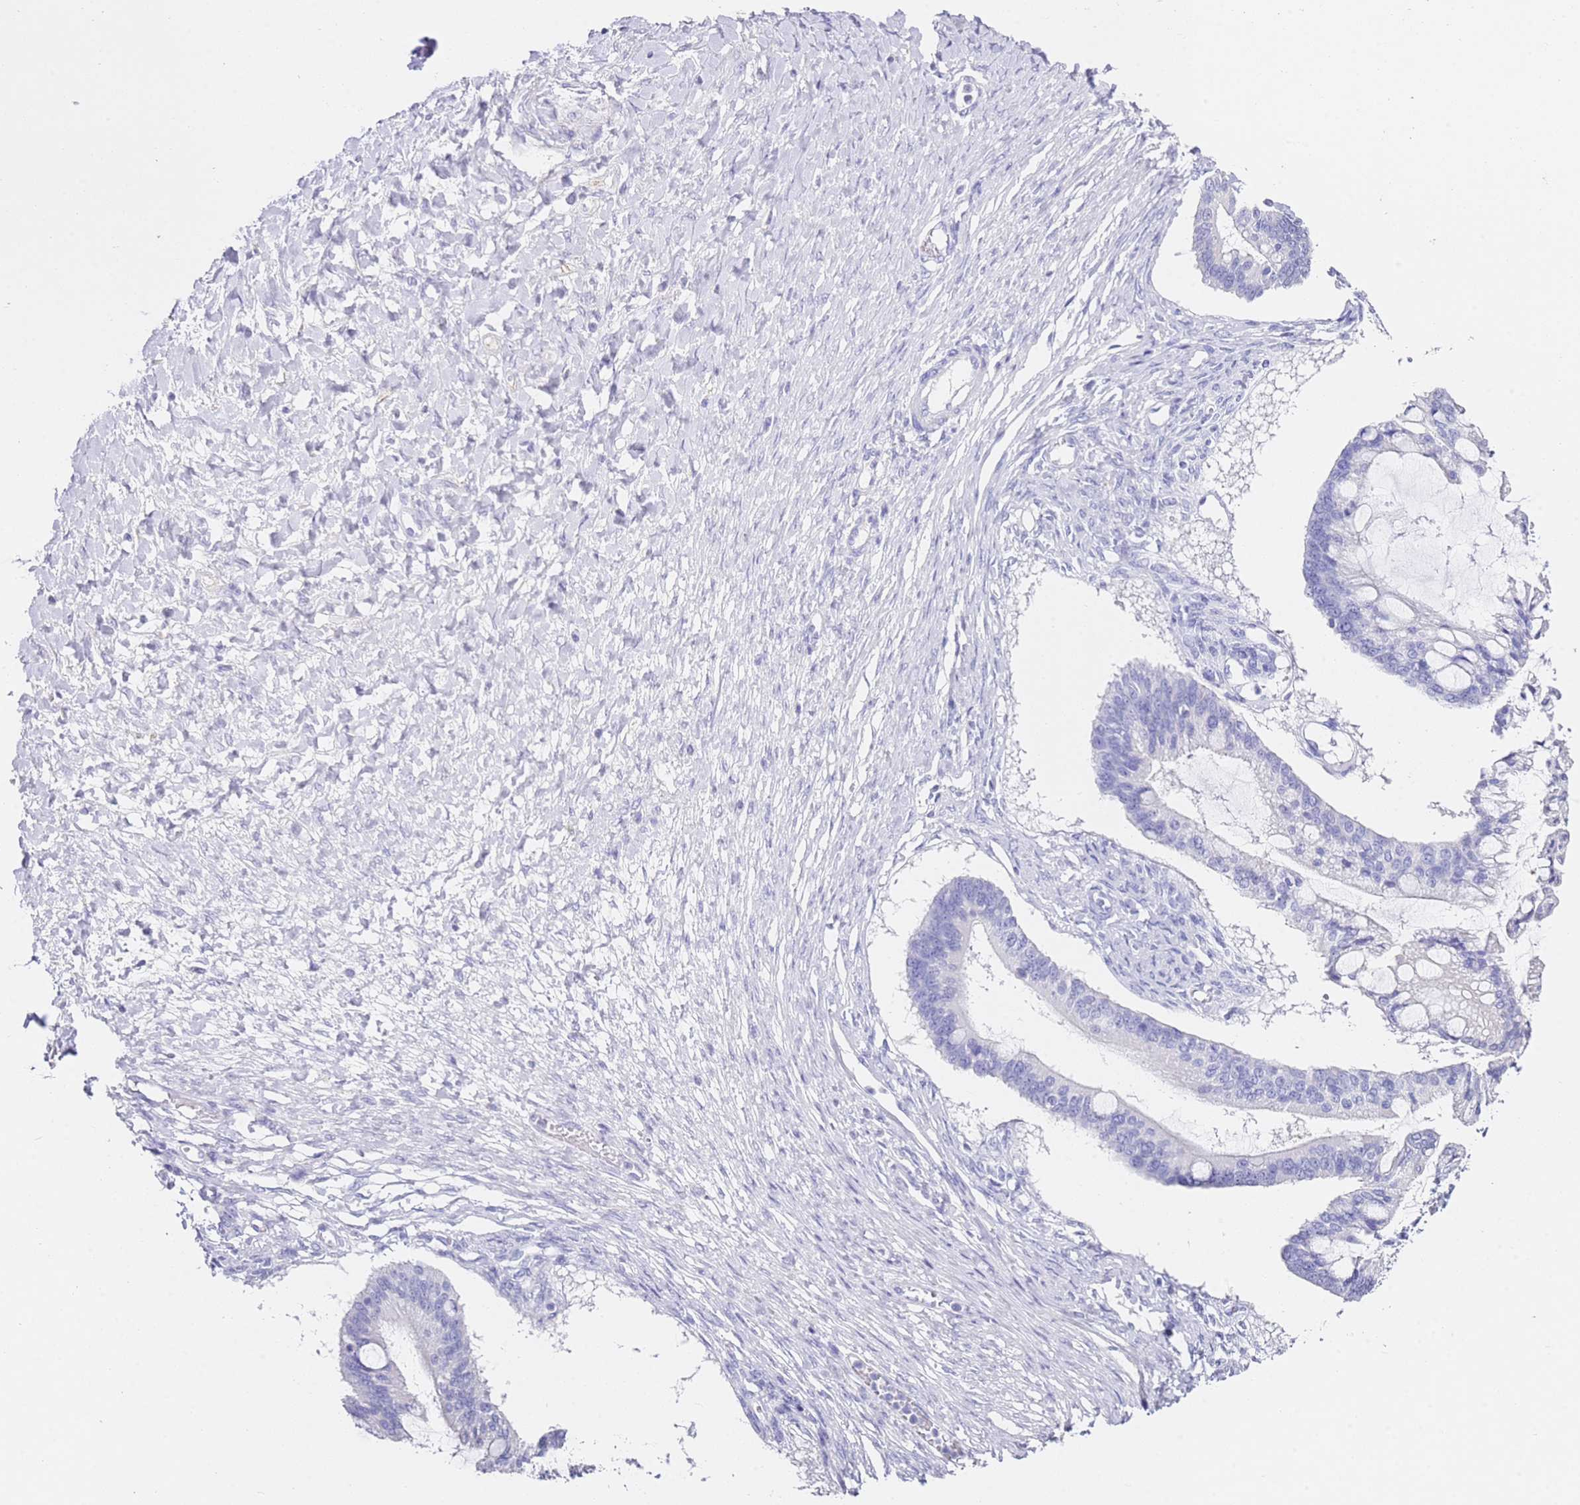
{"staining": {"intensity": "negative", "quantity": "none", "location": "none"}, "tissue": "ovarian cancer", "cell_type": "Tumor cells", "image_type": "cancer", "snomed": [{"axis": "morphology", "description": "Cystadenocarcinoma, mucinous, NOS"}, {"axis": "topography", "description": "Ovary"}], "caption": "Ovarian cancer (mucinous cystadenocarcinoma) was stained to show a protein in brown. There is no significant expression in tumor cells. (DAB (3,3'-diaminobenzidine) IHC visualized using brightfield microscopy, high magnification).", "gene": "PTBP2", "patient": {"sex": "female", "age": 73}}